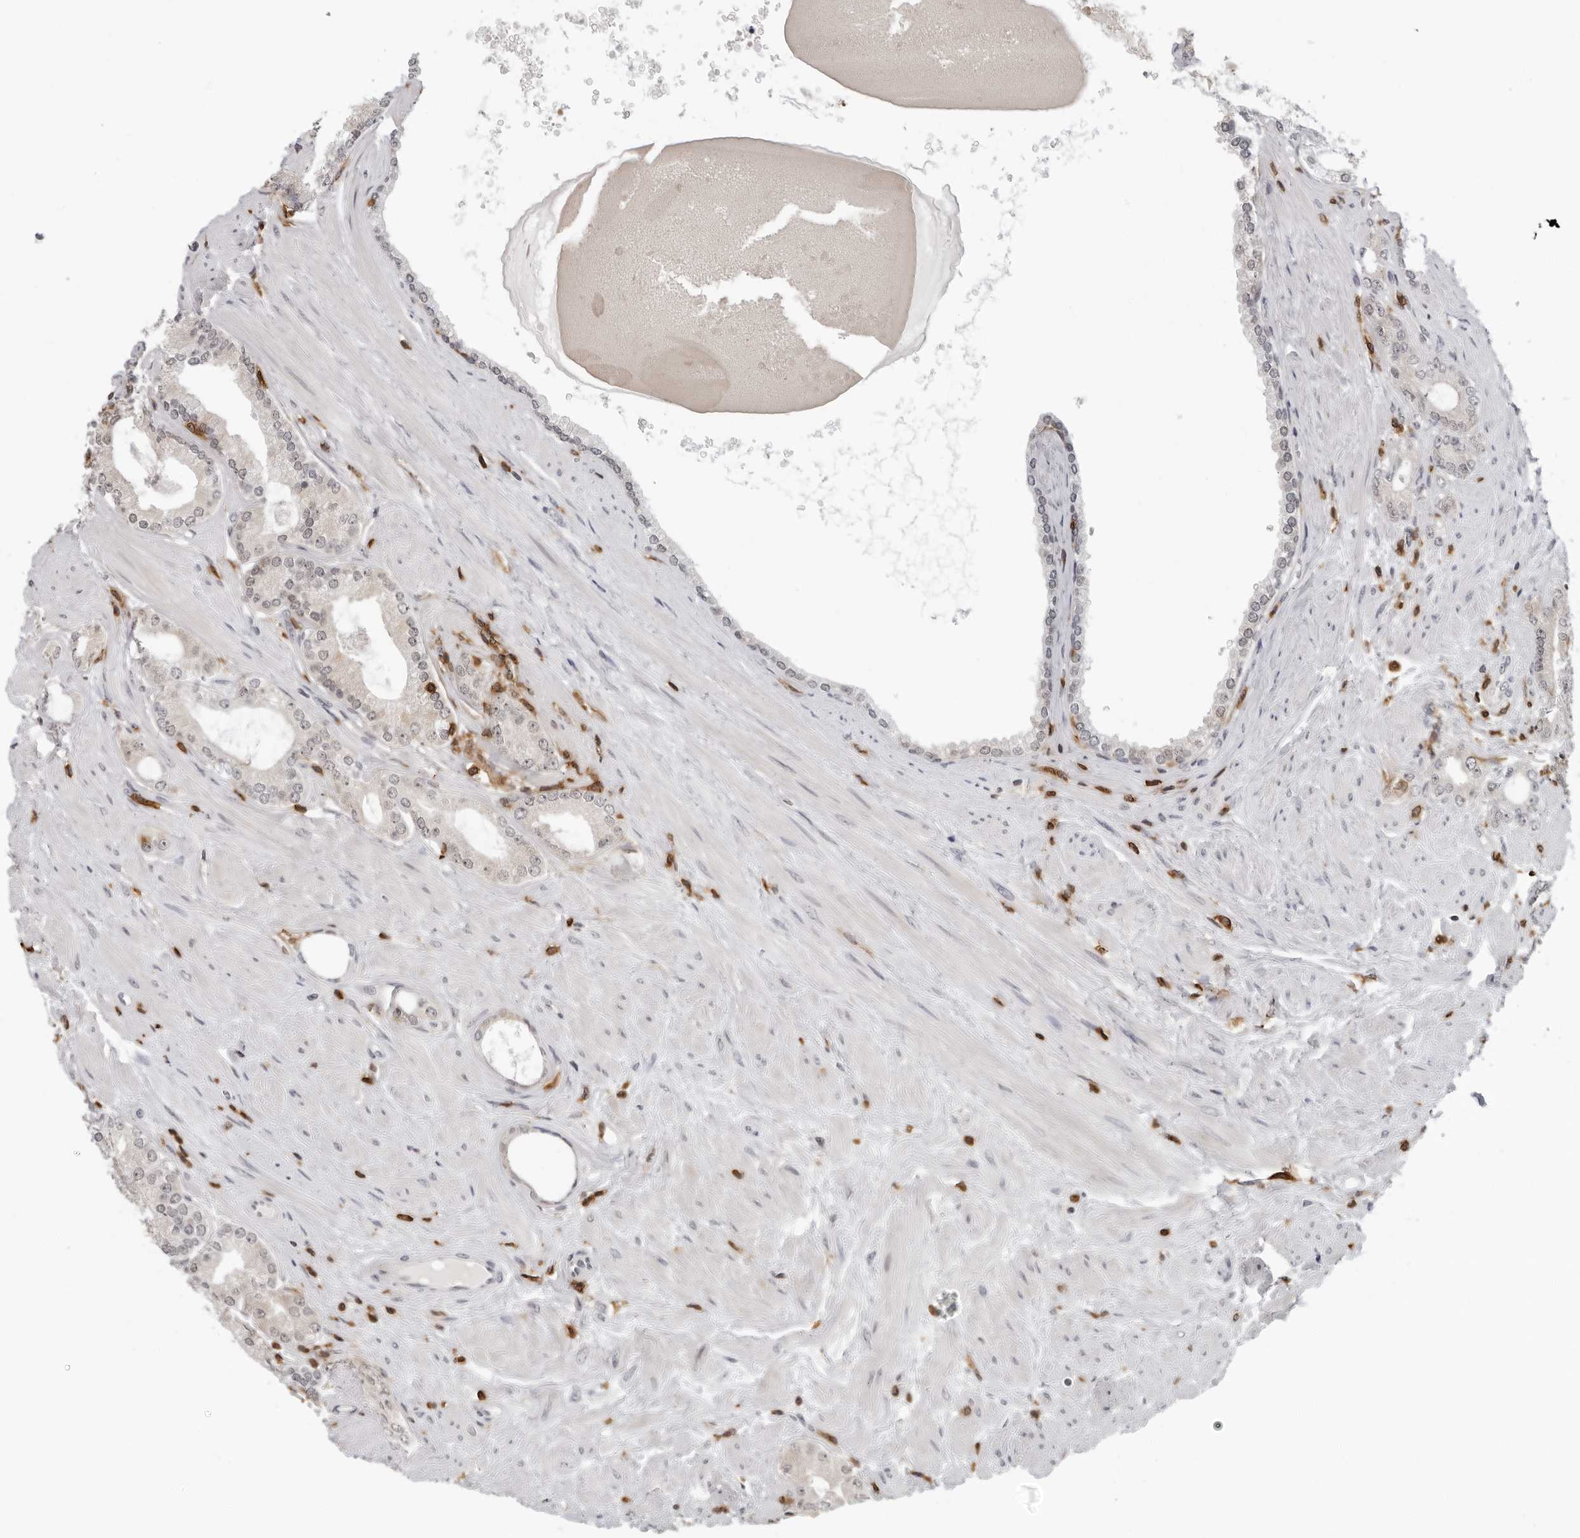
{"staining": {"intensity": "weak", "quantity": "<25%", "location": "nuclear"}, "tissue": "prostate cancer", "cell_type": "Tumor cells", "image_type": "cancer", "snomed": [{"axis": "morphology", "description": "Adenocarcinoma, Low grade"}, {"axis": "topography", "description": "Prostate"}], "caption": "A histopathology image of prostate cancer stained for a protein reveals no brown staining in tumor cells. (DAB (3,3'-diaminobenzidine) IHC visualized using brightfield microscopy, high magnification).", "gene": "HSPH1", "patient": {"sex": "male", "age": 62}}